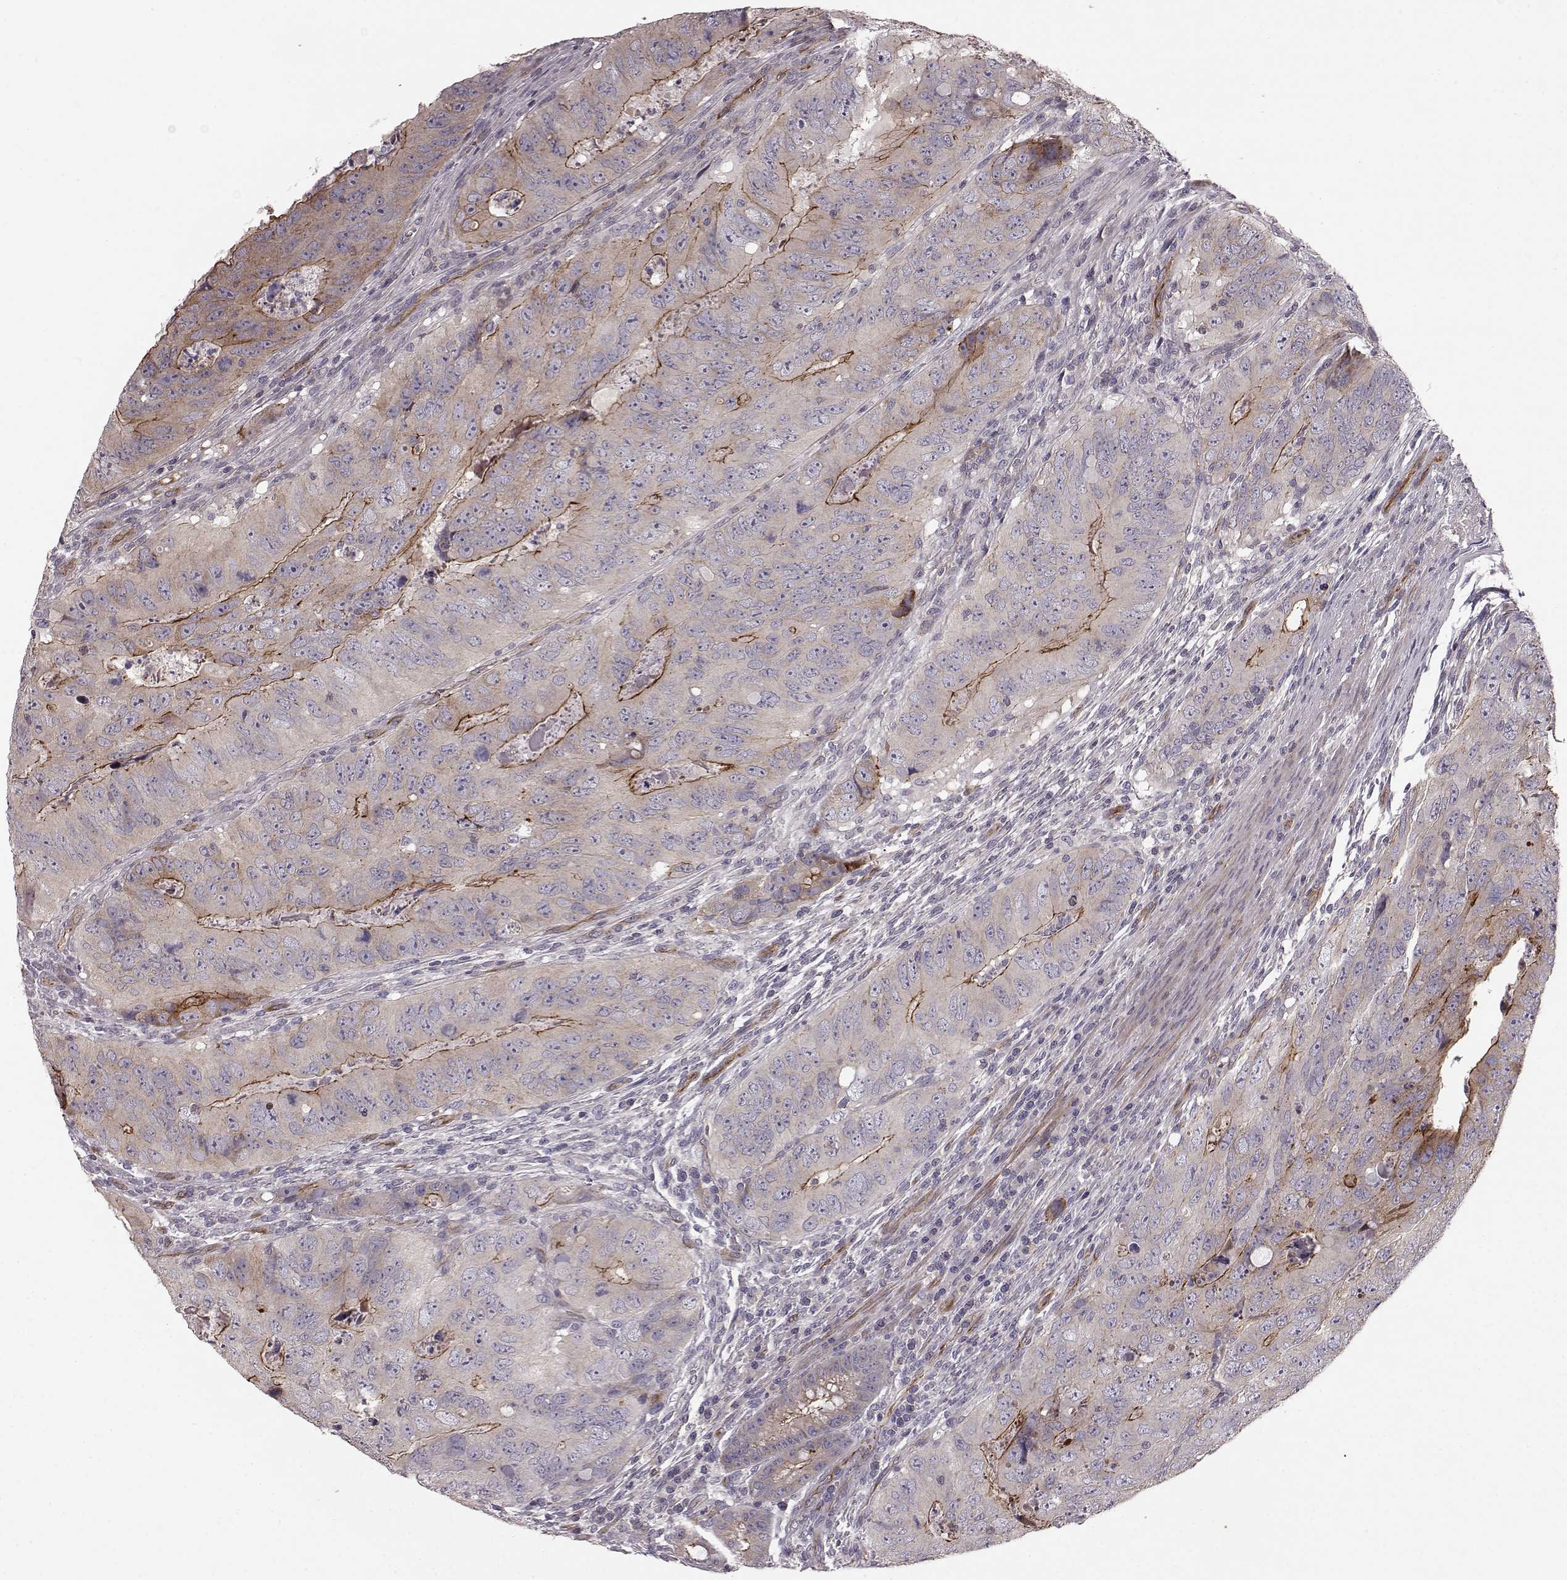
{"staining": {"intensity": "moderate", "quantity": "<25%", "location": "cytoplasmic/membranous"}, "tissue": "colorectal cancer", "cell_type": "Tumor cells", "image_type": "cancer", "snomed": [{"axis": "morphology", "description": "Adenocarcinoma, NOS"}, {"axis": "topography", "description": "Colon"}], "caption": "IHC photomicrograph of colorectal cancer (adenocarcinoma) stained for a protein (brown), which exhibits low levels of moderate cytoplasmic/membranous expression in about <25% of tumor cells.", "gene": "SLC22A18", "patient": {"sex": "male", "age": 79}}